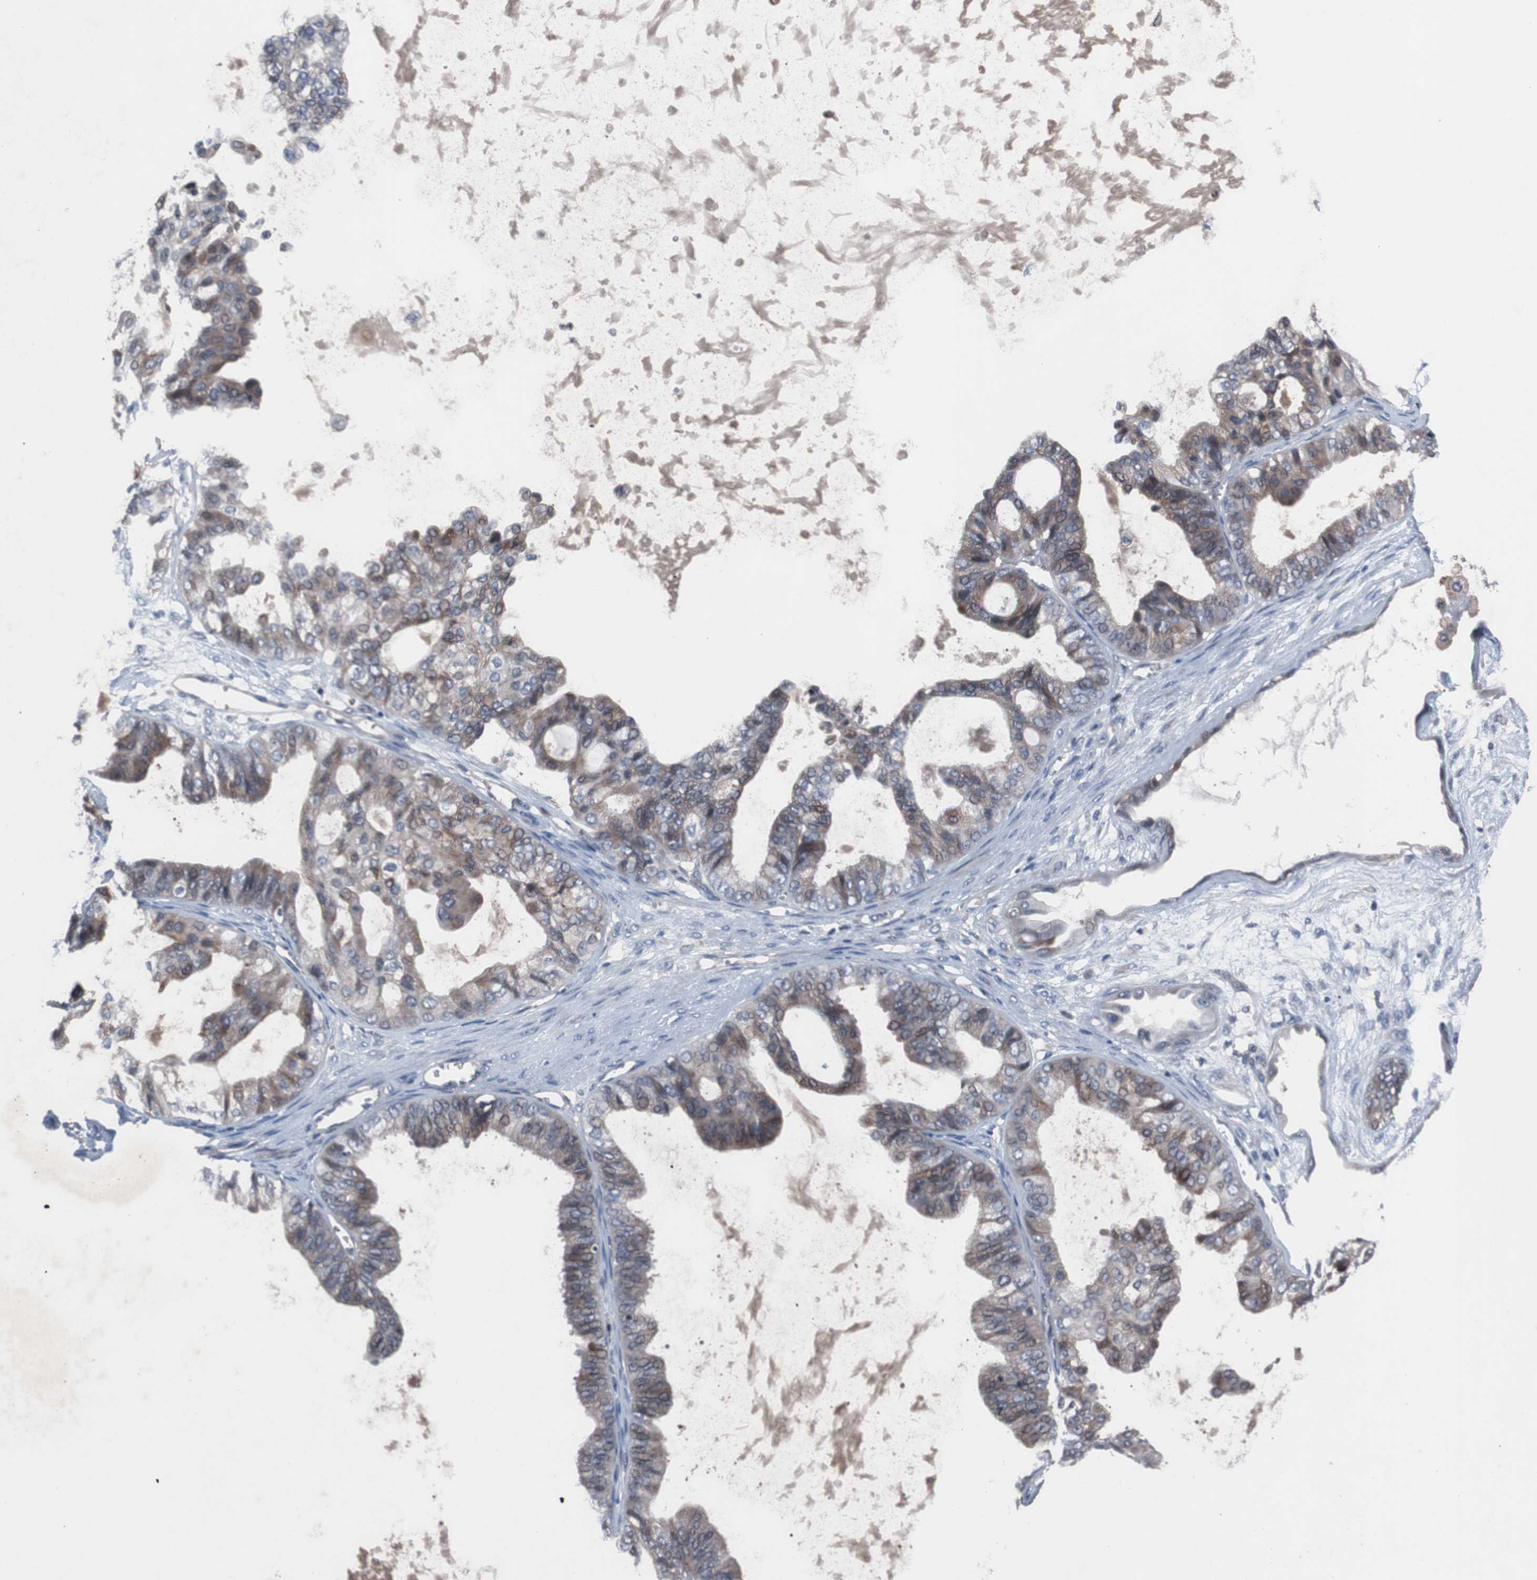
{"staining": {"intensity": "weak", "quantity": "25%-75%", "location": "cytoplasmic/membranous"}, "tissue": "ovarian cancer", "cell_type": "Tumor cells", "image_type": "cancer", "snomed": [{"axis": "morphology", "description": "Carcinoma, NOS"}, {"axis": "morphology", "description": "Carcinoma, endometroid"}, {"axis": "topography", "description": "Ovary"}], "caption": "Immunohistochemistry (DAB (3,3'-diaminobenzidine)) staining of human ovarian cancer displays weak cytoplasmic/membranous protein positivity in about 25%-75% of tumor cells.", "gene": "MUTYH", "patient": {"sex": "female", "age": 50}}